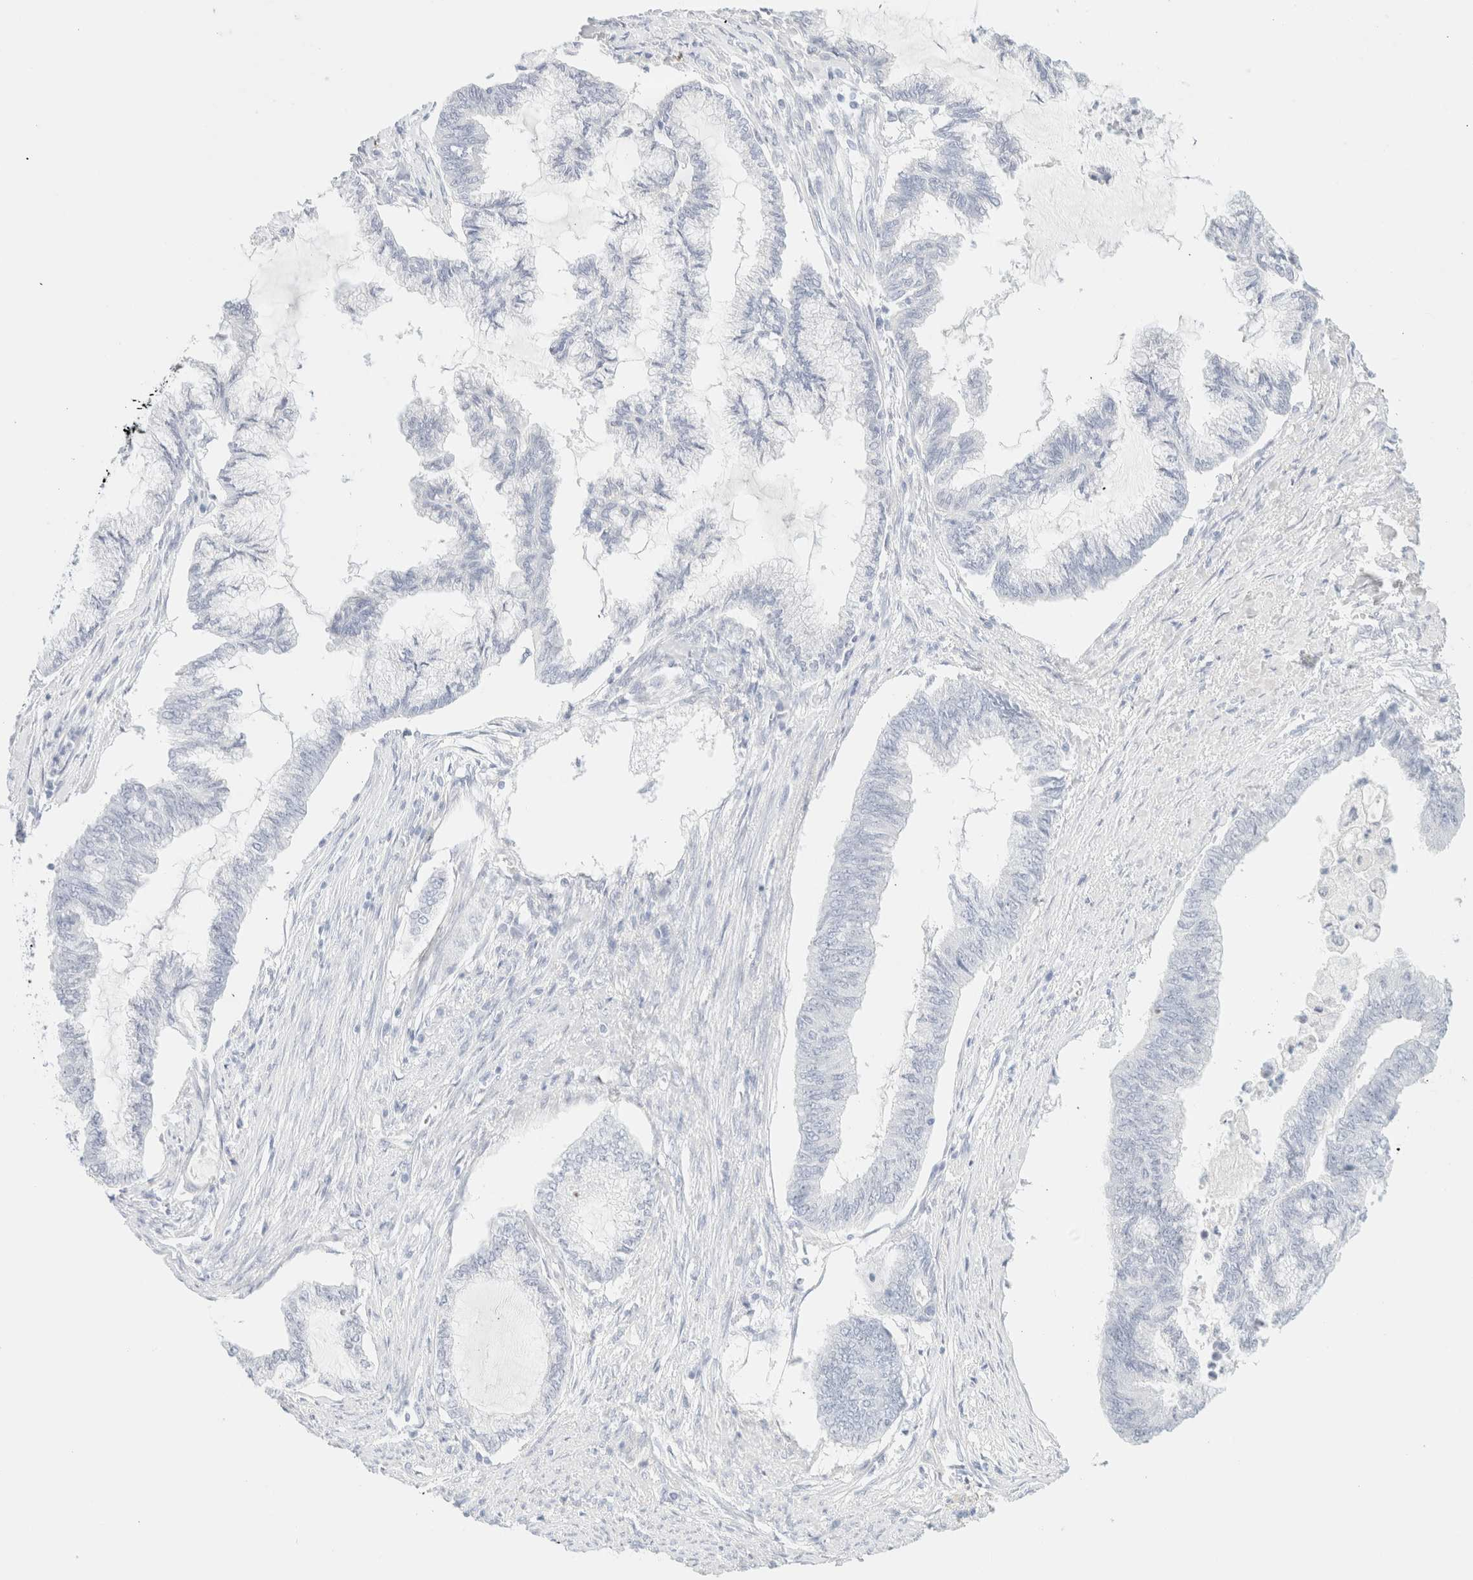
{"staining": {"intensity": "negative", "quantity": "none", "location": "none"}, "tissue": "endometrial cancer", "cell_type": "Tumor cells", "image_type": "cancer", "snomed": [{"axis": "morphology", "description": "Adenocarcinoma, NOS"}, {"axis": "topography", "description": "Endometrium"}], "caption": "The photomicrograph demonstrates no staining of tumor cells in endometrial cancer. (Brightfield microscopy of DAB (3,3'-diaminobenzidine) IHC at high magnification).", "gene": "KRT15", "patient": {"sex": "female", "age": 86}}